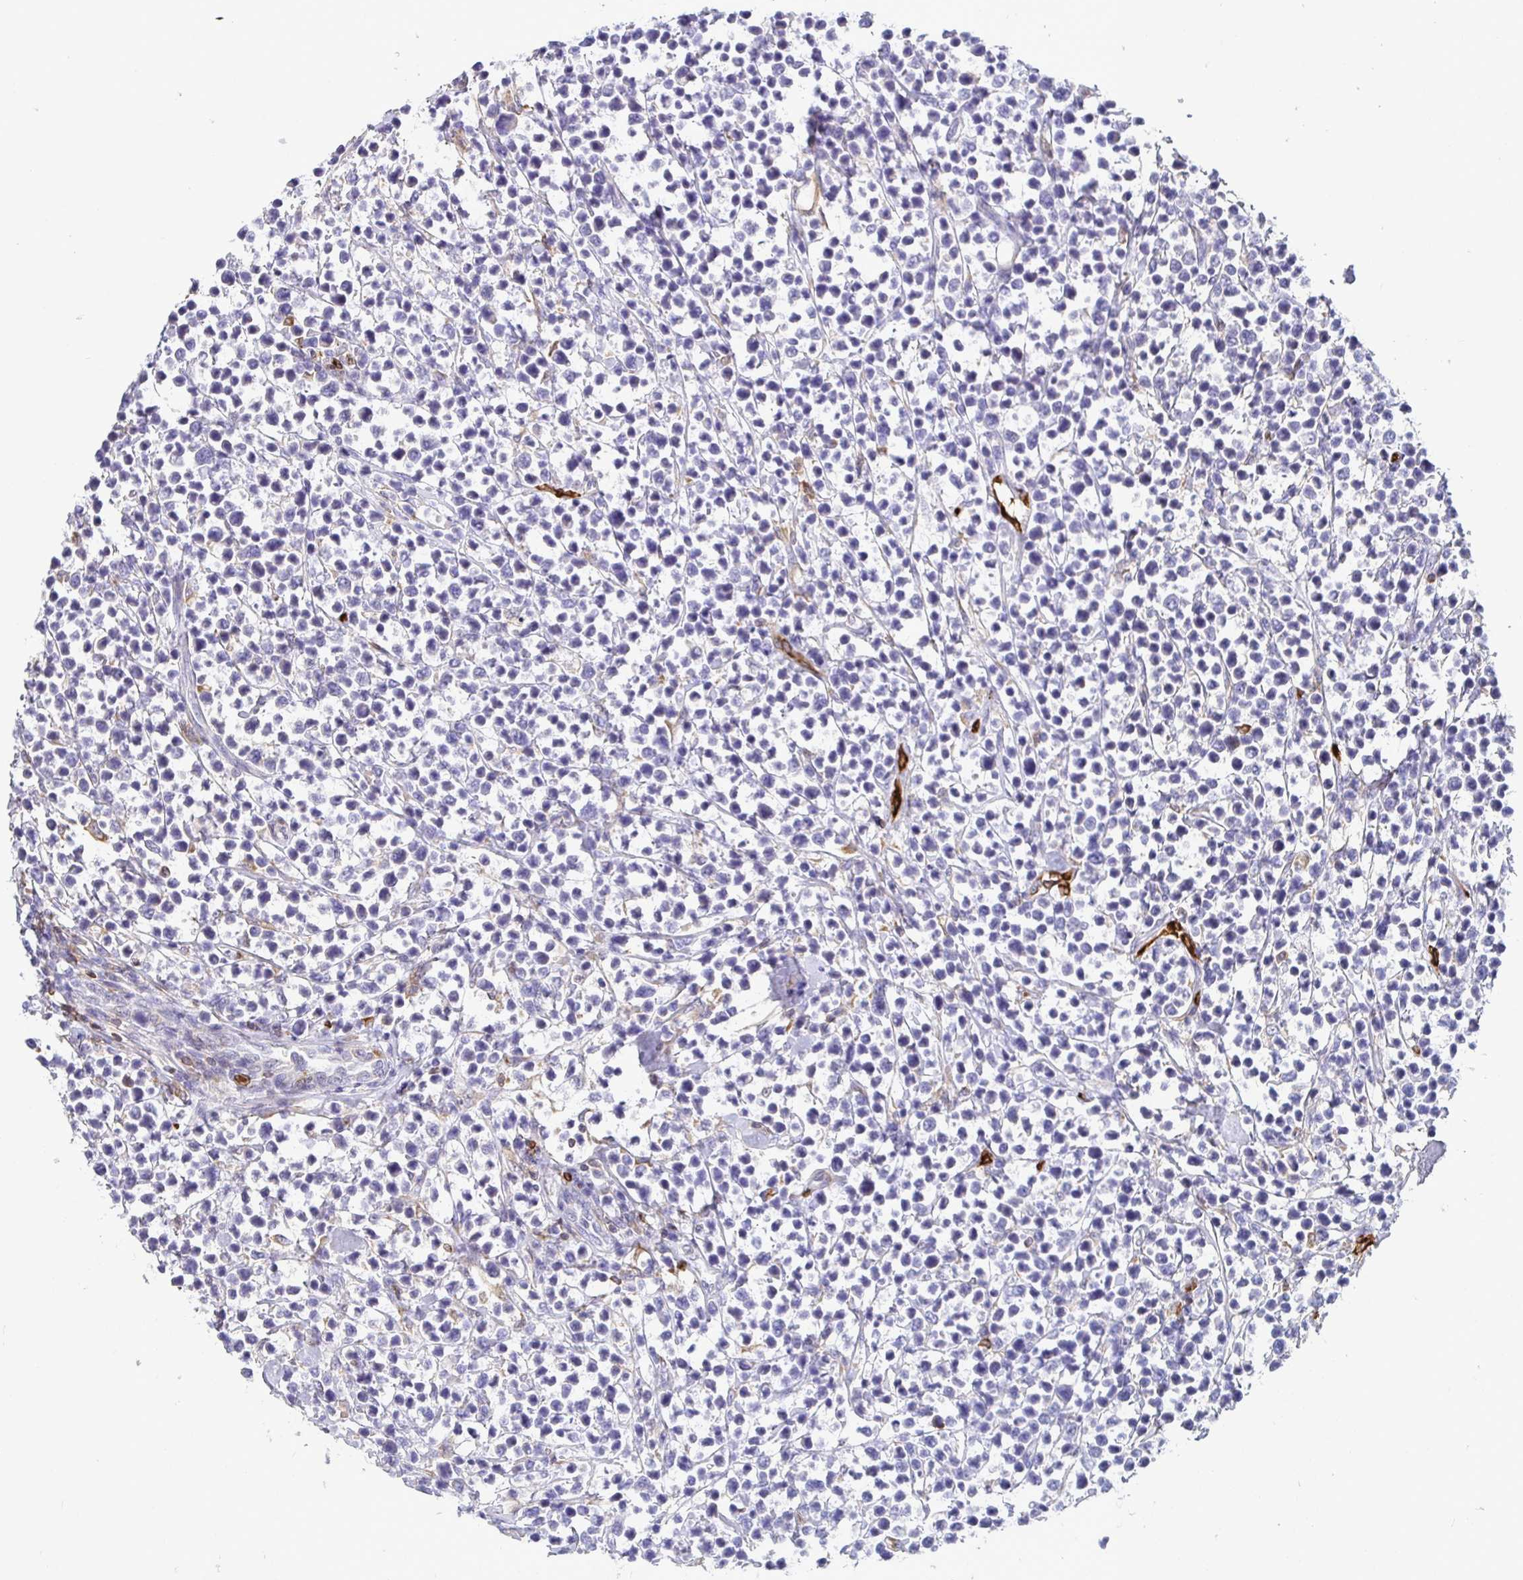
{"staining": {"intensity": "negative", "quantity": "none", "location": "none"}, "tissue": "lymphoma", "cell_type": "Tumor cells", "image_type": "cancer", "snomed": [{"axis": "morphology", "description": "Malignant lymphoma, non-Hodgkin's type, High grade"}, {"axis": "topography", "description": "Soft tissue"}], "caption": "IHC histopathology image of neoplastic tissue: malignant lymphoma, non-Hodgkin's type (high-grade) stained with DAB (3,3'-diaminobenzidine) reveals no significant protein positivity in tumor cells.", "gene": "TP53I11", "patient": {"sex": "female", "age": 56}}